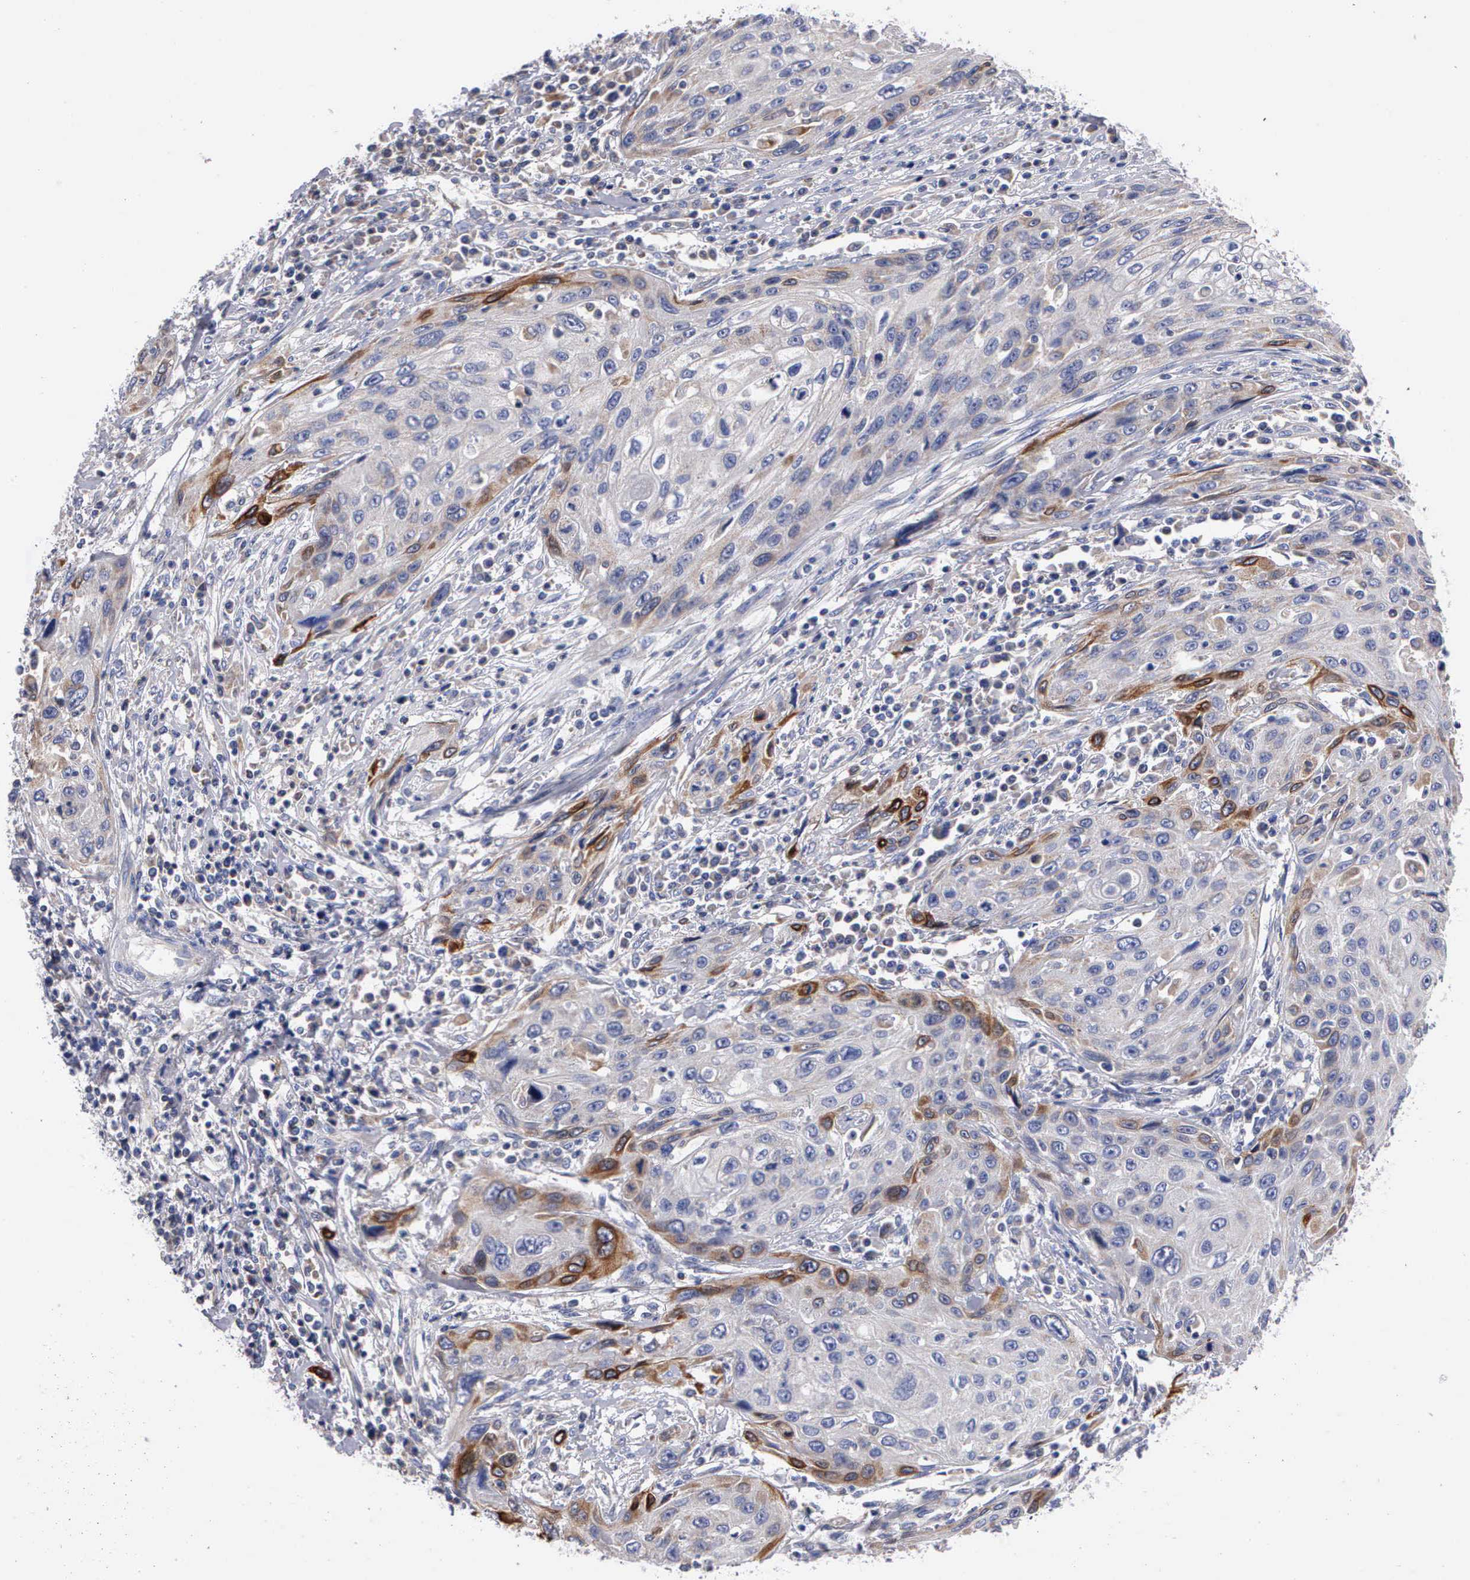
{"staining": {"intensity": "moderate", "quantity": "<25%", "location": "cytoplasmic/membranous"}, "tissue": "cervical cancer", "cell_type": "Tumor cells", "image_type": "cancer", "snomed": [{"axis": "morphology", "description": "Squamous cell carcinoma, NOS"}, {"axis": "topography", "description": "Cervix"}], "caption": "The micrograph shows a brown stain indicating the presence of a protein in the cytoplasmic/membranous of tumor cells in cervical cancer (squamous cell carcinoma).", "gene": "PTGS2", "patient": {"sex": "female", "age": 32}}